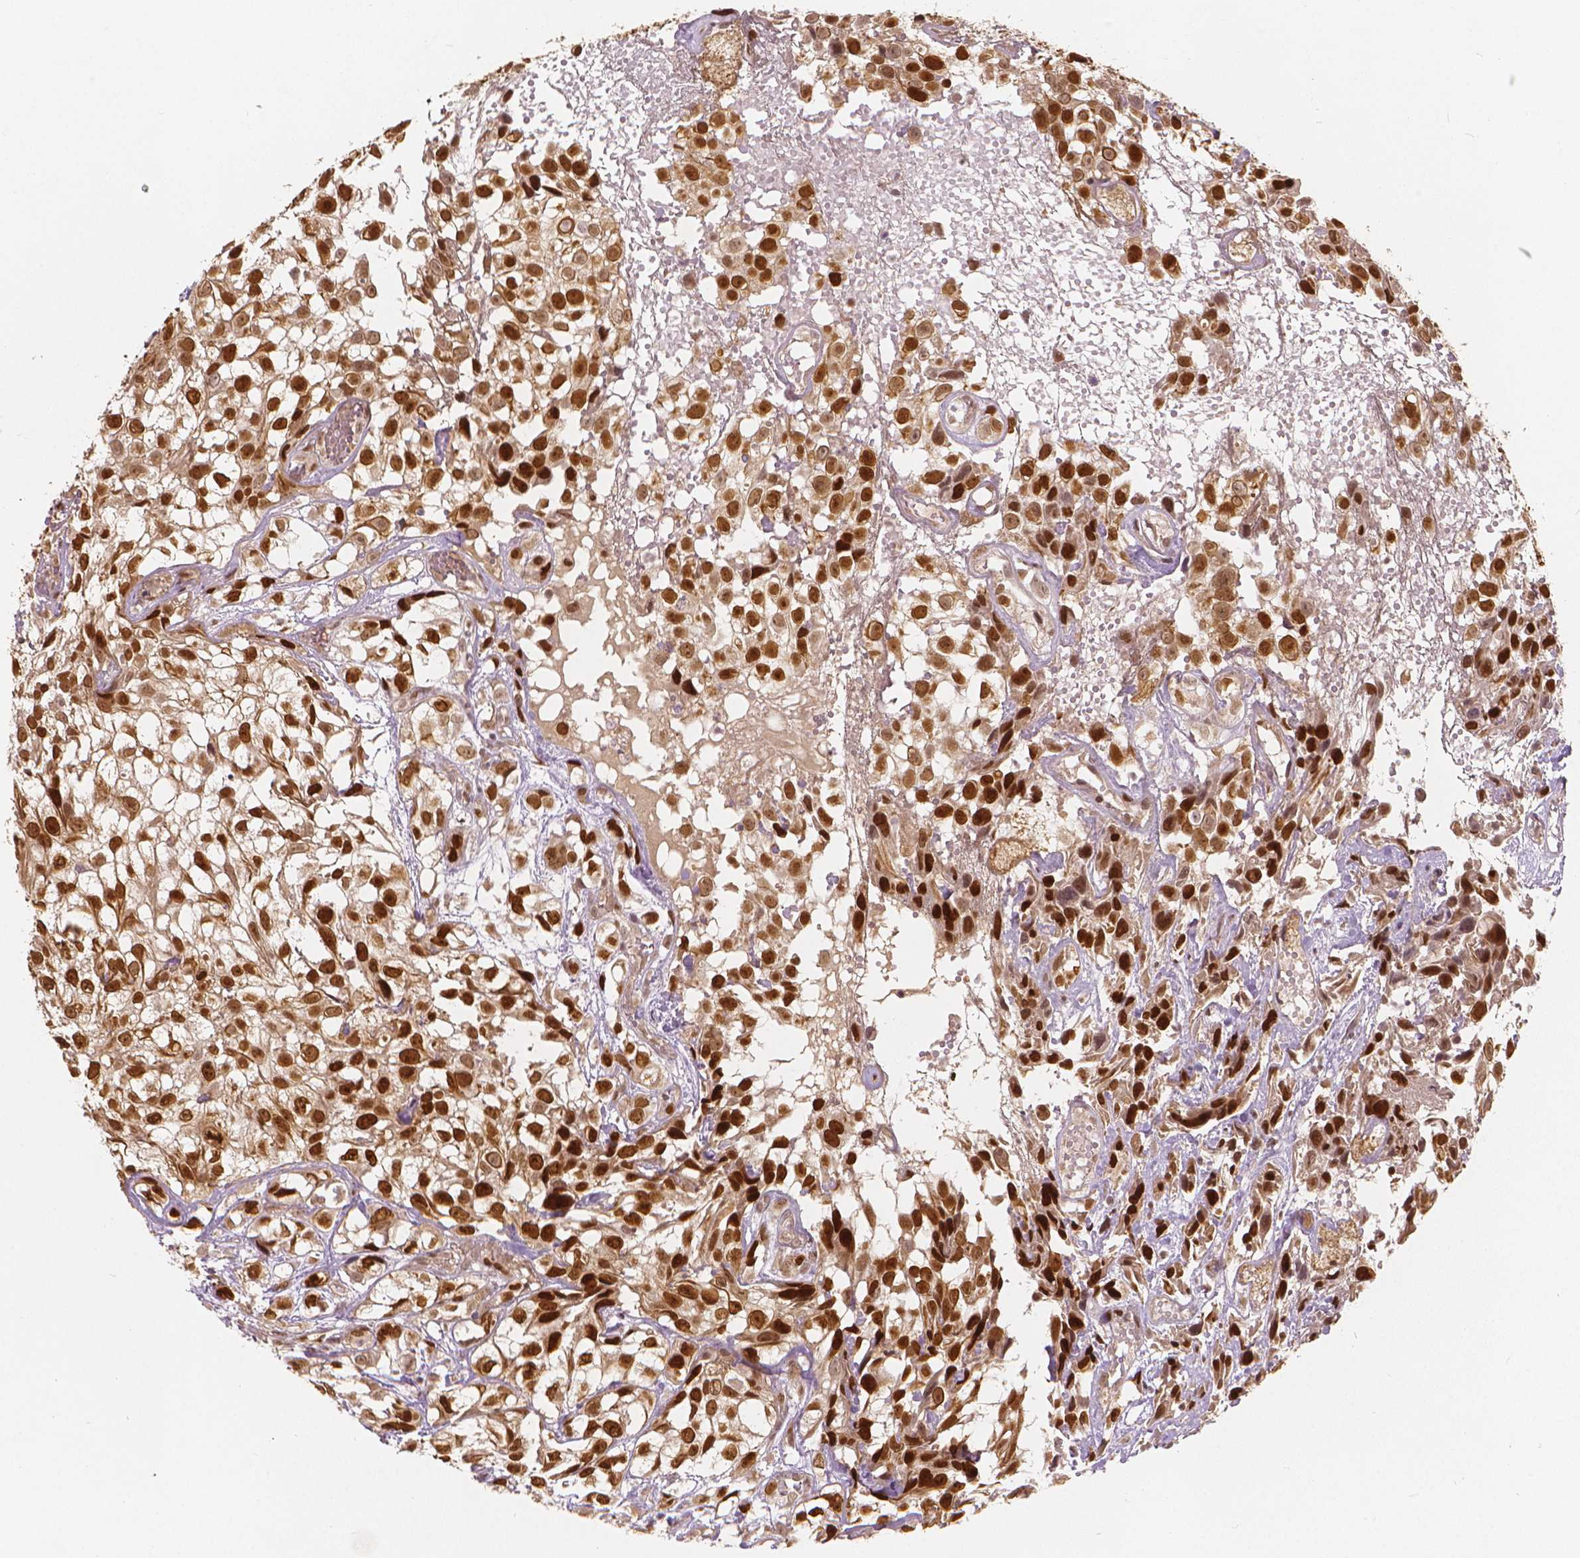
{"staining": {"intensity": "strong", "quantity": ">75%", "location": "nuclear"}, "tissue": "urothelial cancer", "cell_type": "Tumor cells", "image_type": "cancer", "snomed": [{"axis": "morphology", "description": "Urothelial carcinoma, High grade"}, {"axis": "topography", "description": "Urinary bladder"}], "caption": "Protein staining of urothelial carcinoma (high-grade) tissue reveals strong nuclear positivity in approximately >75% of tumor cells. The protein is stained brown, and the nuclei are stained in blue (DAB IHC with brightfield microscopy, high magnification).", "gene": "NSD2", "patient": {"sex": "male", "age": 56}}